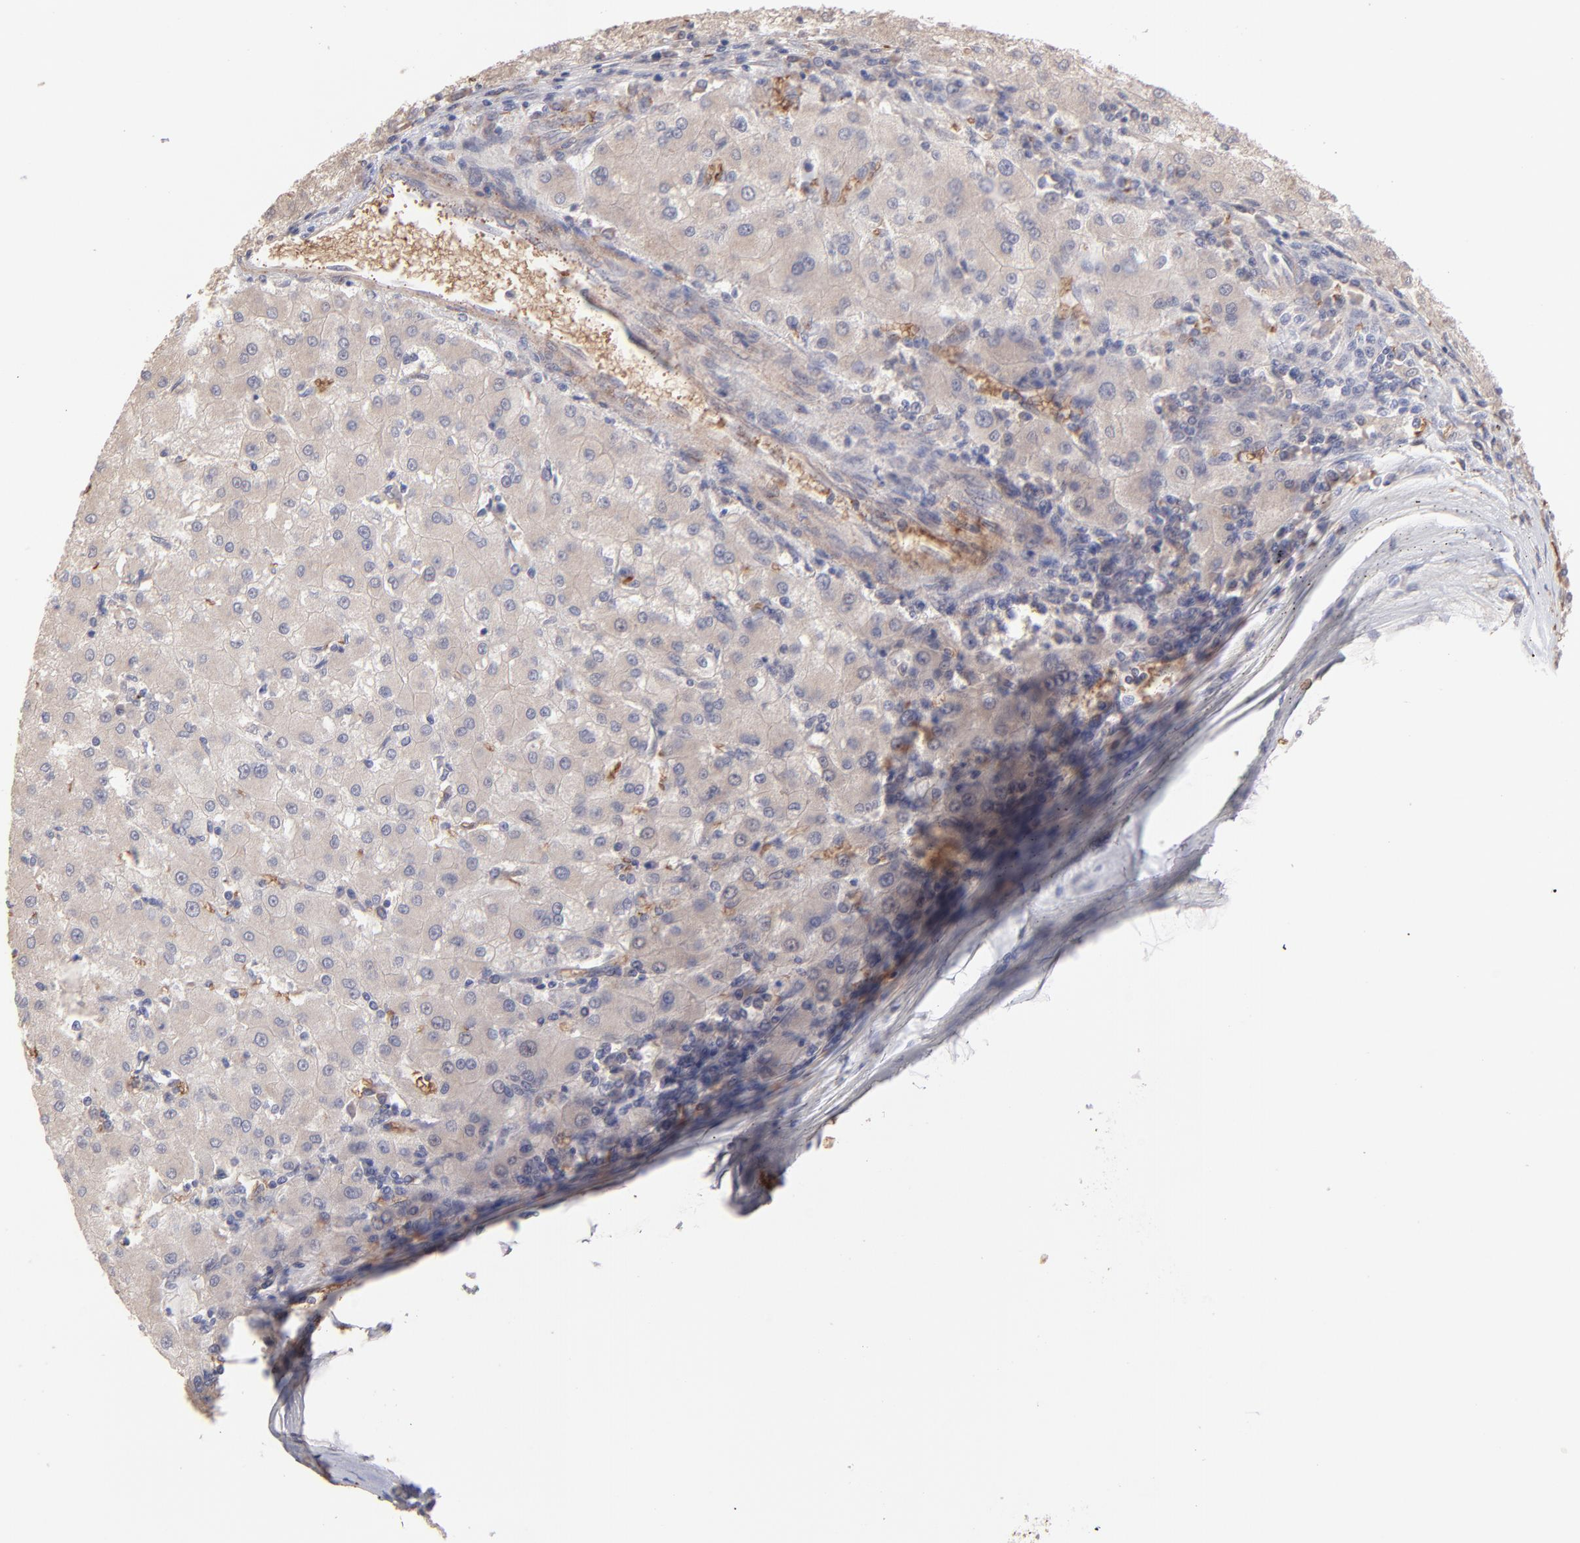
{"staining": {"intensity": "negative", "quantity": "none", "location": "none"}, "tissue": "liver cancer", "cell_type": "Tumor cells", "image_type": "cancer", "snomed": [{"axis": "morphology", "description": "Carcinoma, Hepatocellular, NOS"}, {"axis": "topography", "description": "Liver"}], "caption": "High magnification brightfield microscopy of liver cancer stained with DAB (brown) and counterstained with hematoxylin (blue): tumor cells show no significant positivity. (DAB immunohistochemistry, high magnification).", "gene": "F13B", "patient": {"sex": "male", "age": 72}}